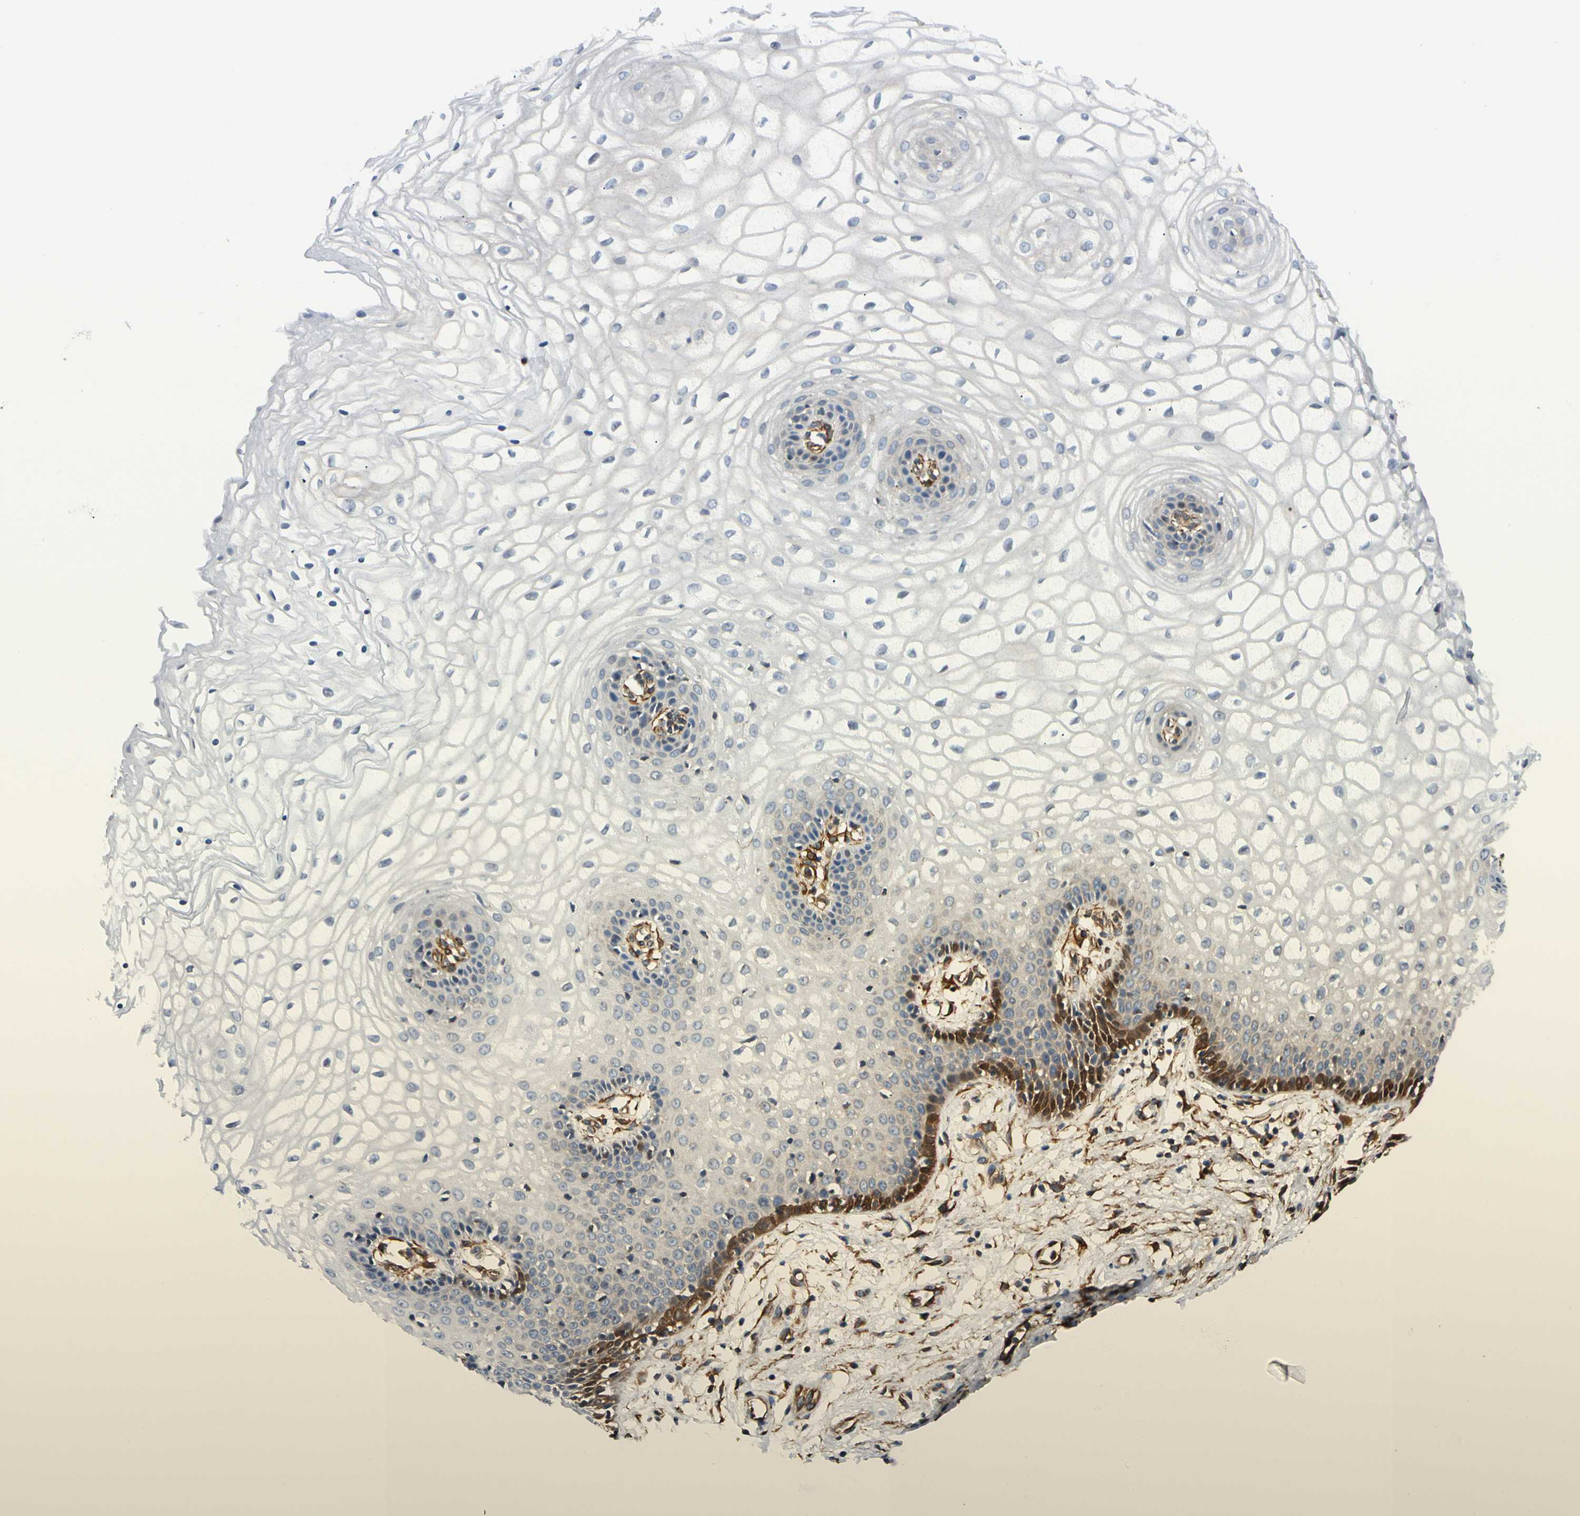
{"staining": {"intensity": "strong", "quantity": "<25%", "location": "cytoplasmic/membranous"}, "tissue": "vagina", "cell_type": "Squamous epithelial cells", "image_type": "normal", "snomed": [{"axis": "morphology", "description": "Normal tissue, NOS"}, {"axis": "topography", "description": "Vagina"}], "caption": "Vagina stained for a protein reveals strong cytoplasmic/membranous positivity in squamous epithelial cells. (DAB (3,3'-diaminobenzidine) = brown stain, brightfield microscopy at high magnification).", "gene": "FTH1", "patient": {"sex": "female", "age": 34}}